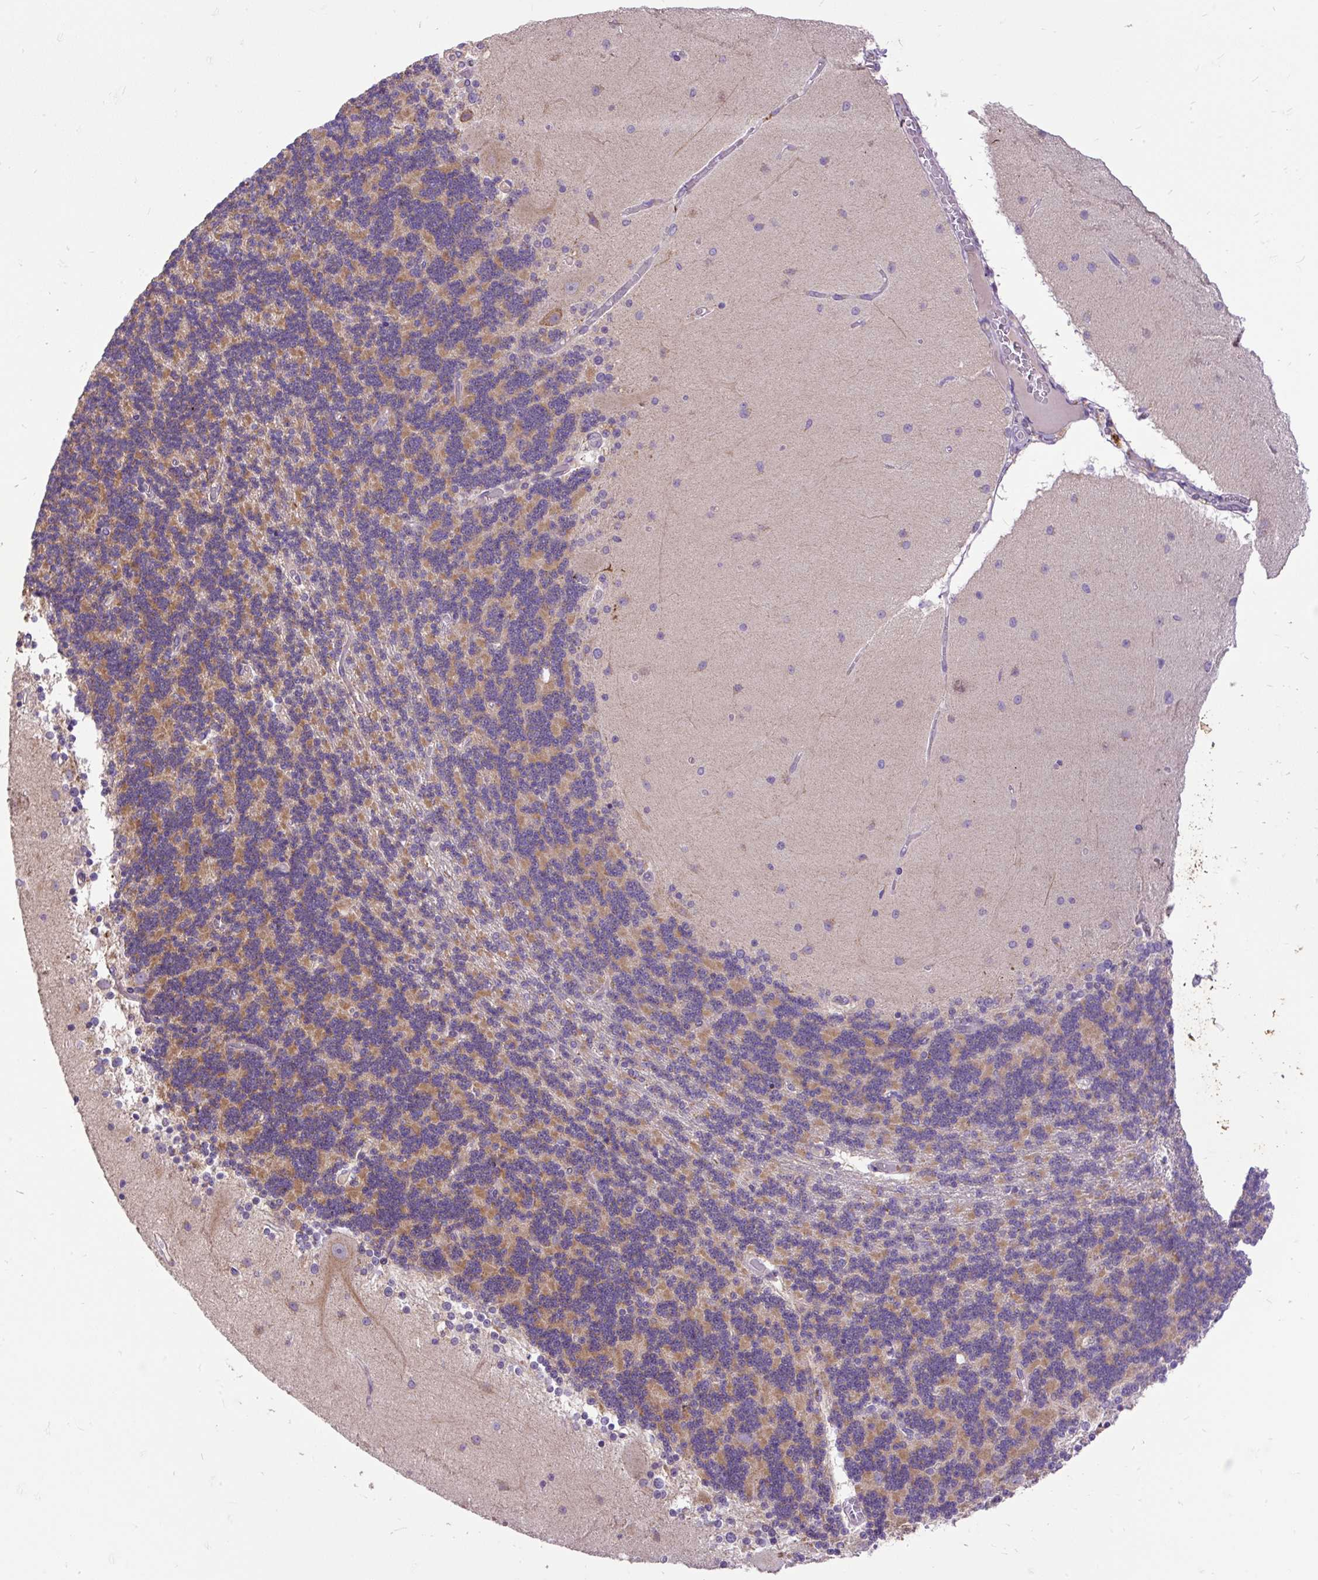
{"staining": {"intensity": "moderate", "quantity": "25%-75%", "location": "cytoplasmic/membranous"}, "tissue": "cerebellum", "cell_type": "Cells in granular layer", "image_type": "normal", "snomed": [{"axis": "morphology", "description": "Normal tissue, NOS"}, {"axis": "topography", "description": "Cerebellum"}], "caption": "A photomicrograph of human cerebellum stained for a protein exhibits moderate cytoplasmic/membranous brown staining in cells in granular layer. Nuclei are stained in blue.", "gene": "TOMM40", "patient": {"sex": "female", "age": 54}}